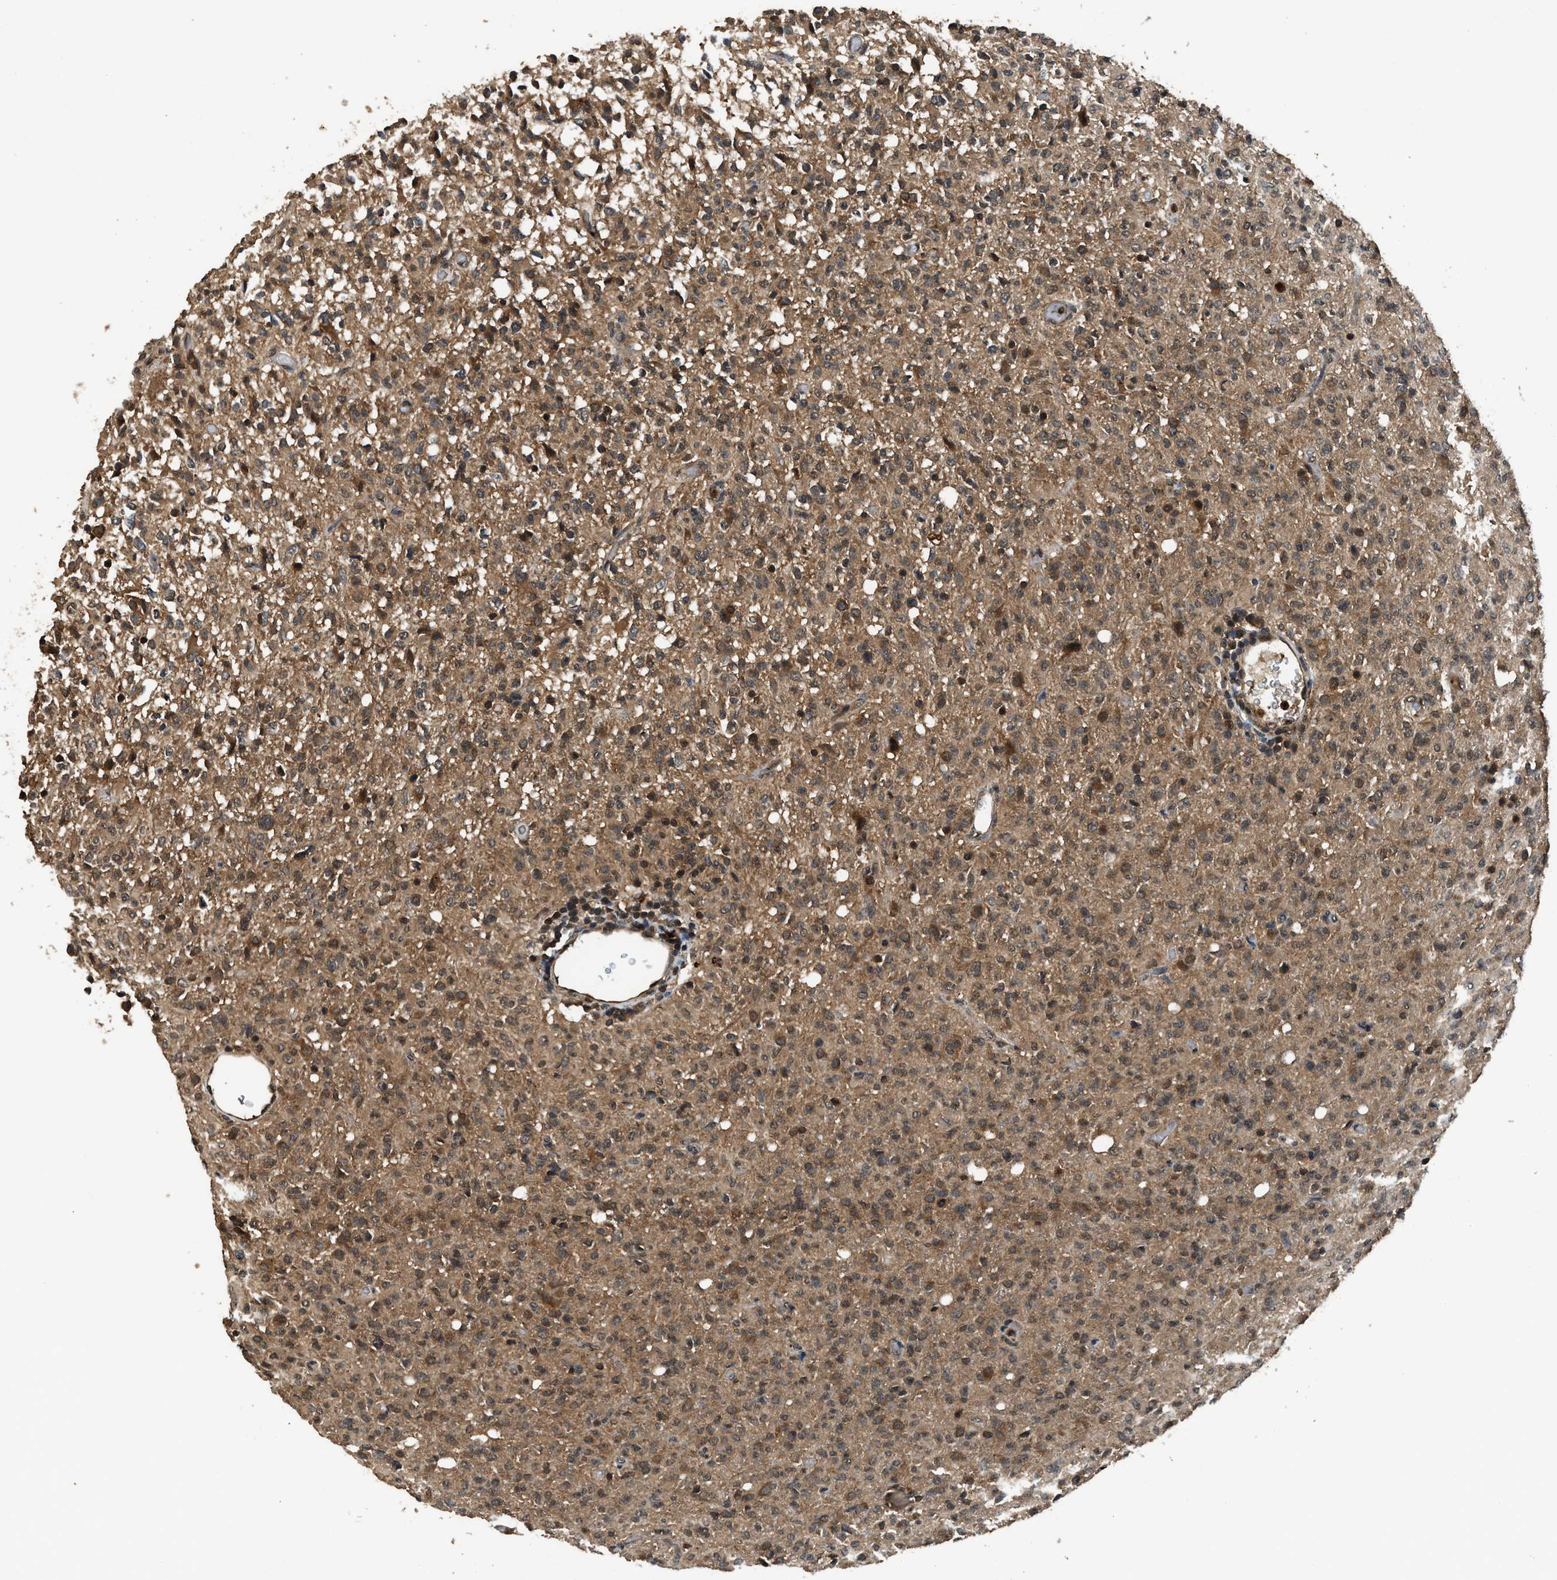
{"staining": {"intensity": "moderate", "quantity": ">75%", "location": "cytoplasmic/membranous"}, "tissue": "glioma", "cell_type": "Tumor cells", "image_type": "cancer", "snomed": [{"axis": "morphology", "description": "Glioma, malignant, High grade"}, {"axis": "topography", "description": "Brain"}], "caption": "Malignant glioma (high-grade) stained with immunohistochemistry reveals moderate cytoplasmic/membranous positivity in about >75% of tumor cells. (brown staining indicates protein expression, while blue staining denotes nuclei).", "gene": "RPS6KB1", "patient": {"sex": "female", "age": 57}}